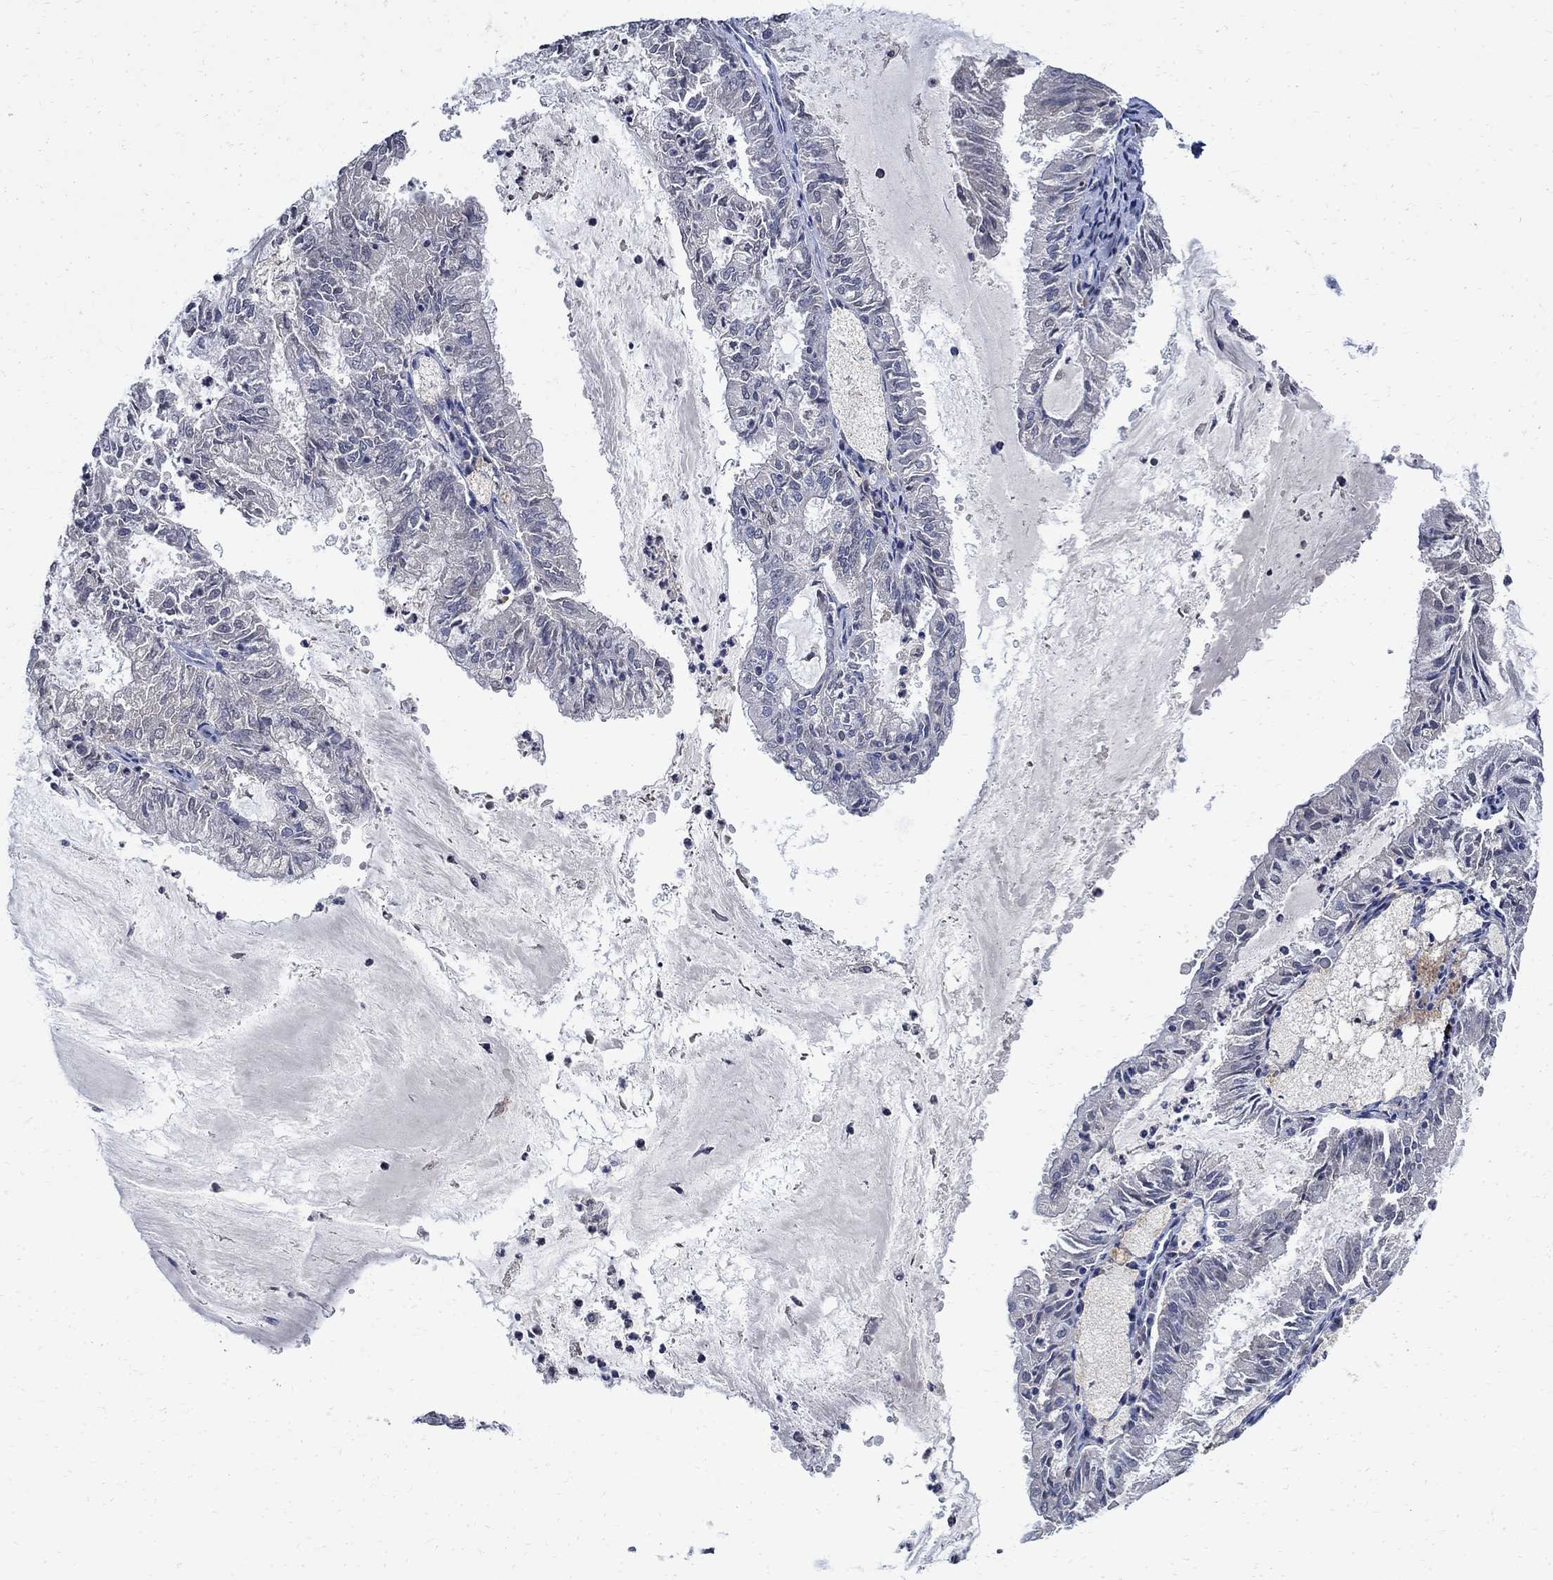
{"staining": {"intensity": "negative", "quantity": "none", "location": "none"}, "tissue": "endometrial cancer", "cell_type": "Tumor cells", "image_type": "cancer", "snomed": [{"axis": "morphology", "description": "Adenocarcinoma, NOS"}, {"axis": "topography", "description": "Endometrium"}], "caption": "Tumor cells show no significant staining in endometrial adenocarcinoma.", "gene": "TMEM169", "patient": {"sex": "female", "age": 57}}